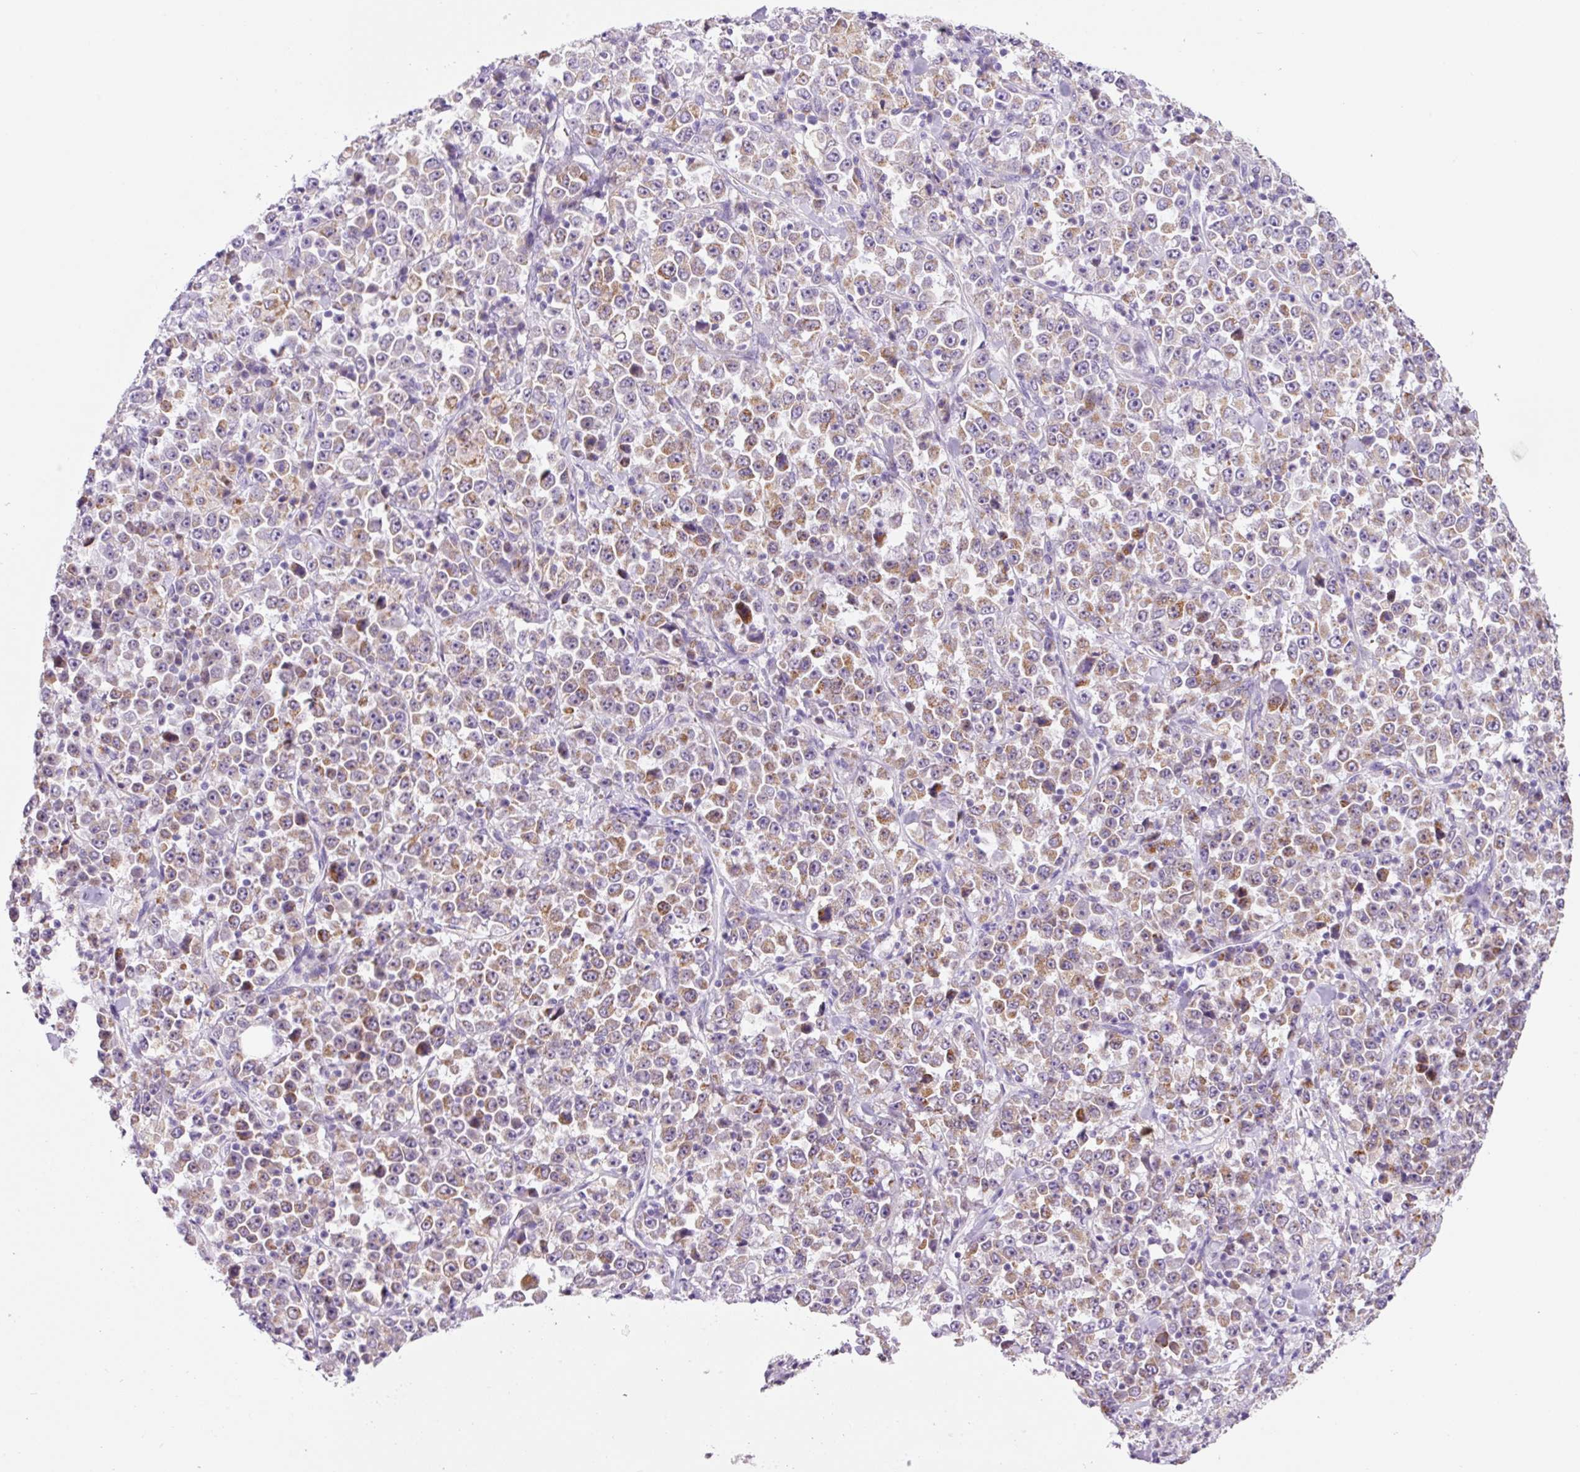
{"staining": {"intensity": "moderate", "quantity": "25%-75%", "location": "cytoplasmic/membranous"}, "tissue": "stomach cancer", "cell_type": "Tumor cells", "image_type": "cancer", "snomed": [{"axis": "morphology", "description": "Normal tissue, NOS"}, {"axis": "morphology", "description": "Adenocarcinoma, NOS"}, {"axis": "topography", "description": "Stomach, upper"}, {"axis": "topography", "description": "Stomach"}], "caption": "Immunohistochemical staining of stomach cancer reveals moderate cytoplasmic/membranous protein staining in about 25%-75% of tumor cells.", "gene": "PCK2", "patient": {"sex": "male", "age": 59}}